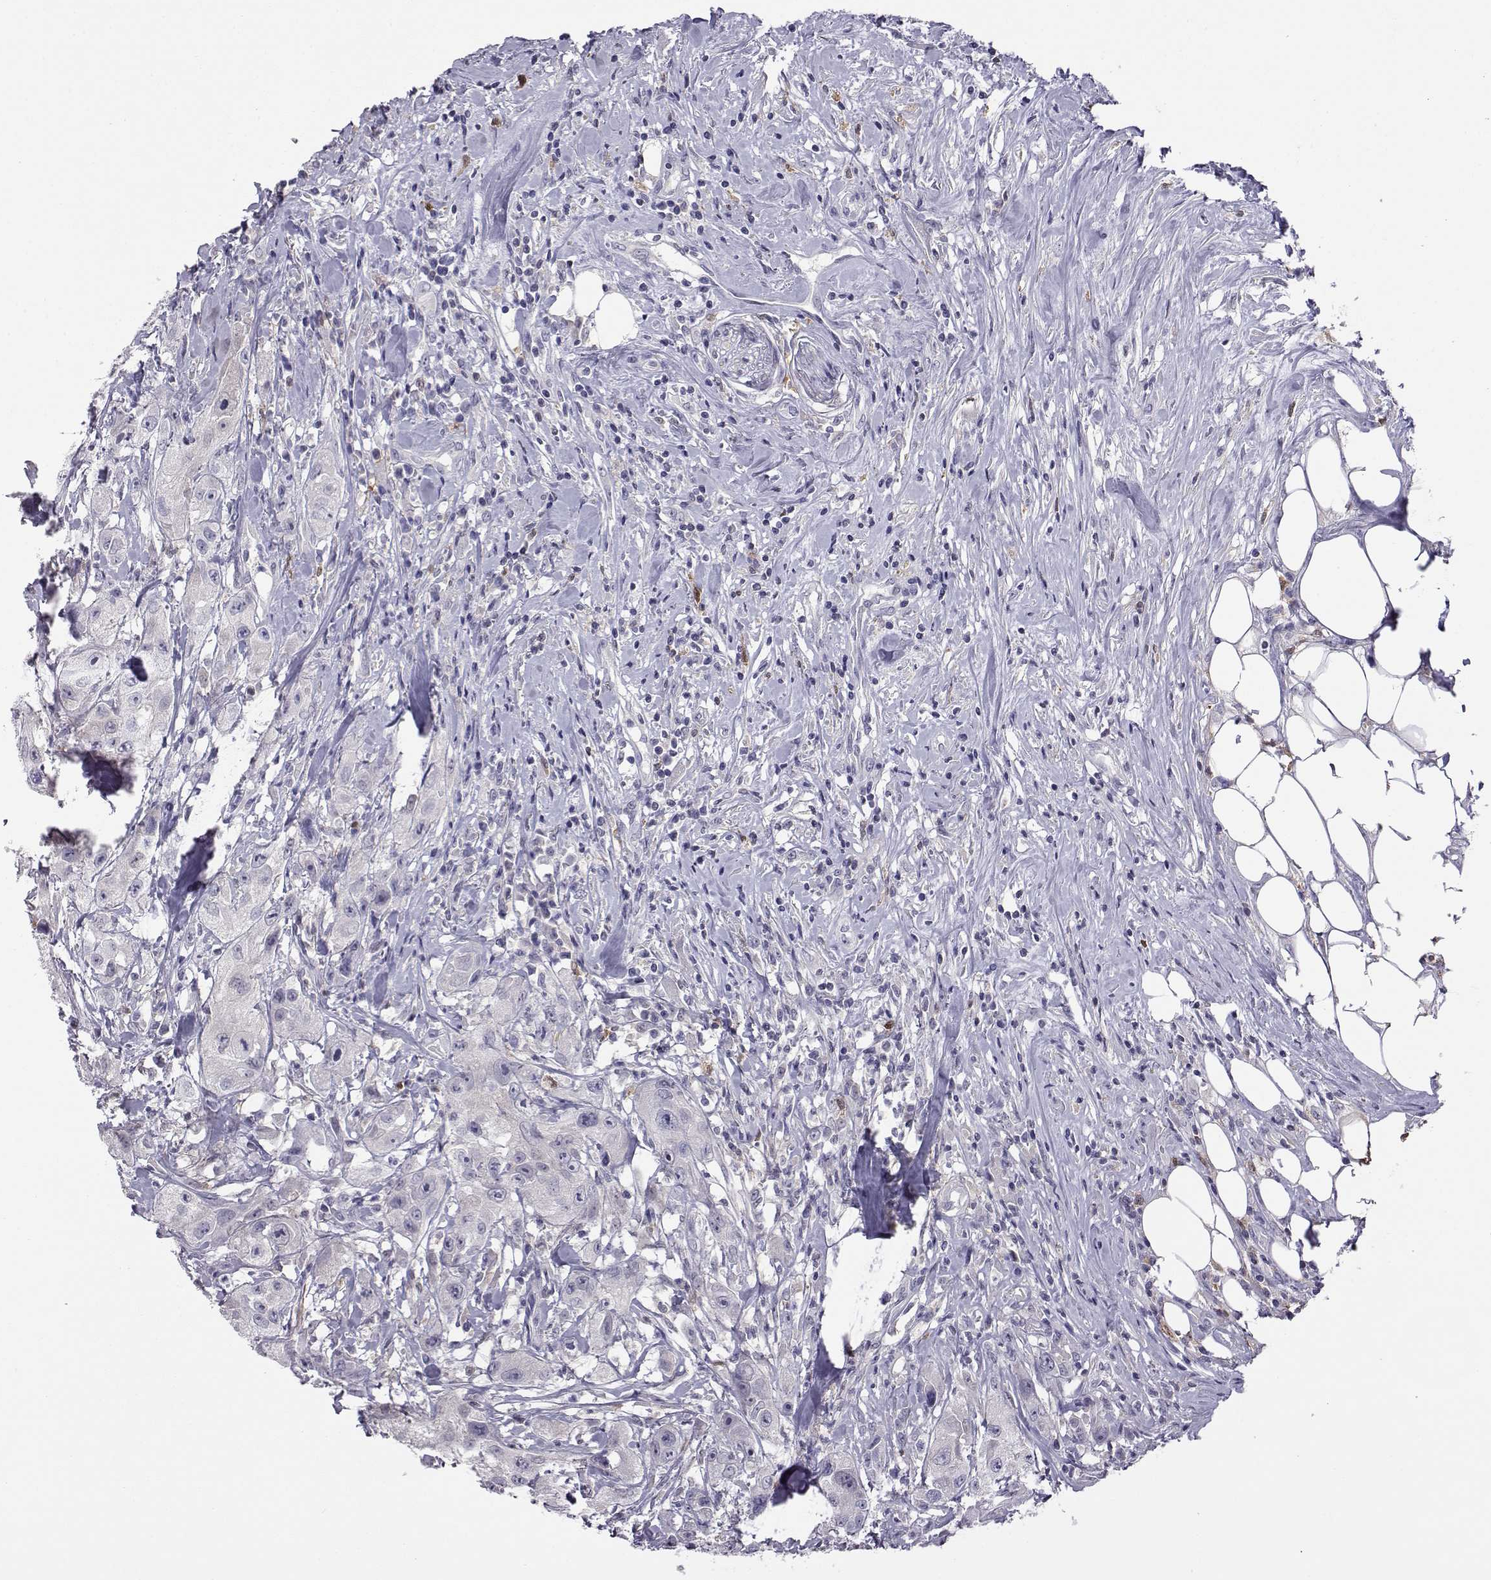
{"staining": {"intensity": "negative", "quantity": "none", "location": "none"}, "tissue": "urothelial cancer", "cell_type": "Tumor cells", "image_type": "cancer", "snomed": [{"axis": "morphology", "description": "Urothelial carcinoma, High grade"}, {"axis": "topography", "description": "Urinary bladder"}], "caption": "A micrograph of urothelial cancer stained for a protein displays no brown staining in tumor cells.", "gene": "AKR1B1", "patient": {"sex": "male", "age": 79}}